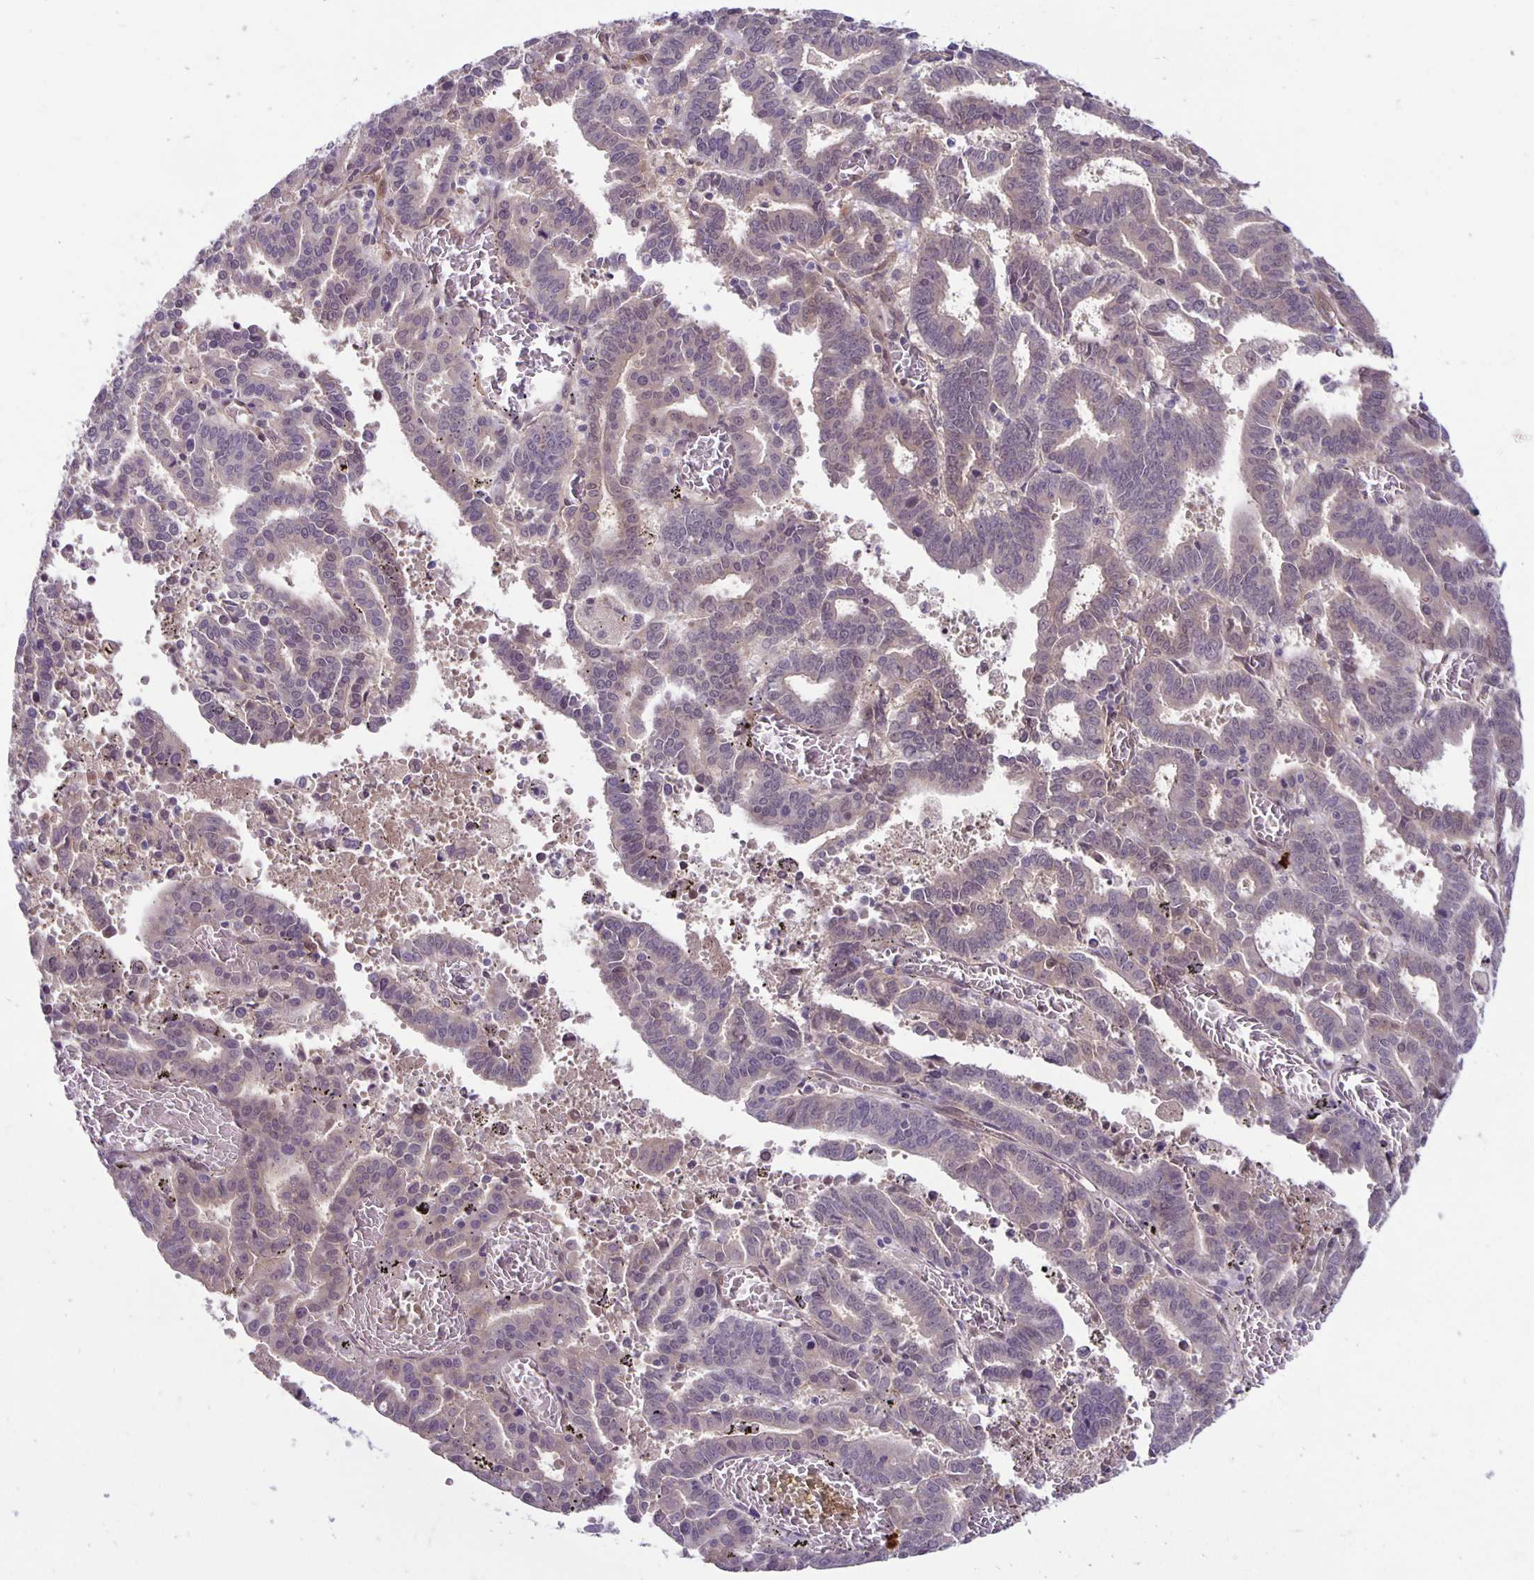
{"staining": {"intensity": "negative", "quantity": "none", "location": "none"}, "tissue": "endometrial cancer", "cell_type": "Tumor cells", "image_type": "cancer", "snomed": [{"axis": "morphology", "description": "Adenocarcinoma, NOS"}, {"axis": "topography", "description": "Uterus"}], "caption": "An immunohistochemistry (IHC) photomicrograph of endometrial cancer is shown. There is no staining in tumor cells of endometrial cancer.", "gene": "TAX1BP3", "patient": {"sex": "female", "age": 83}}